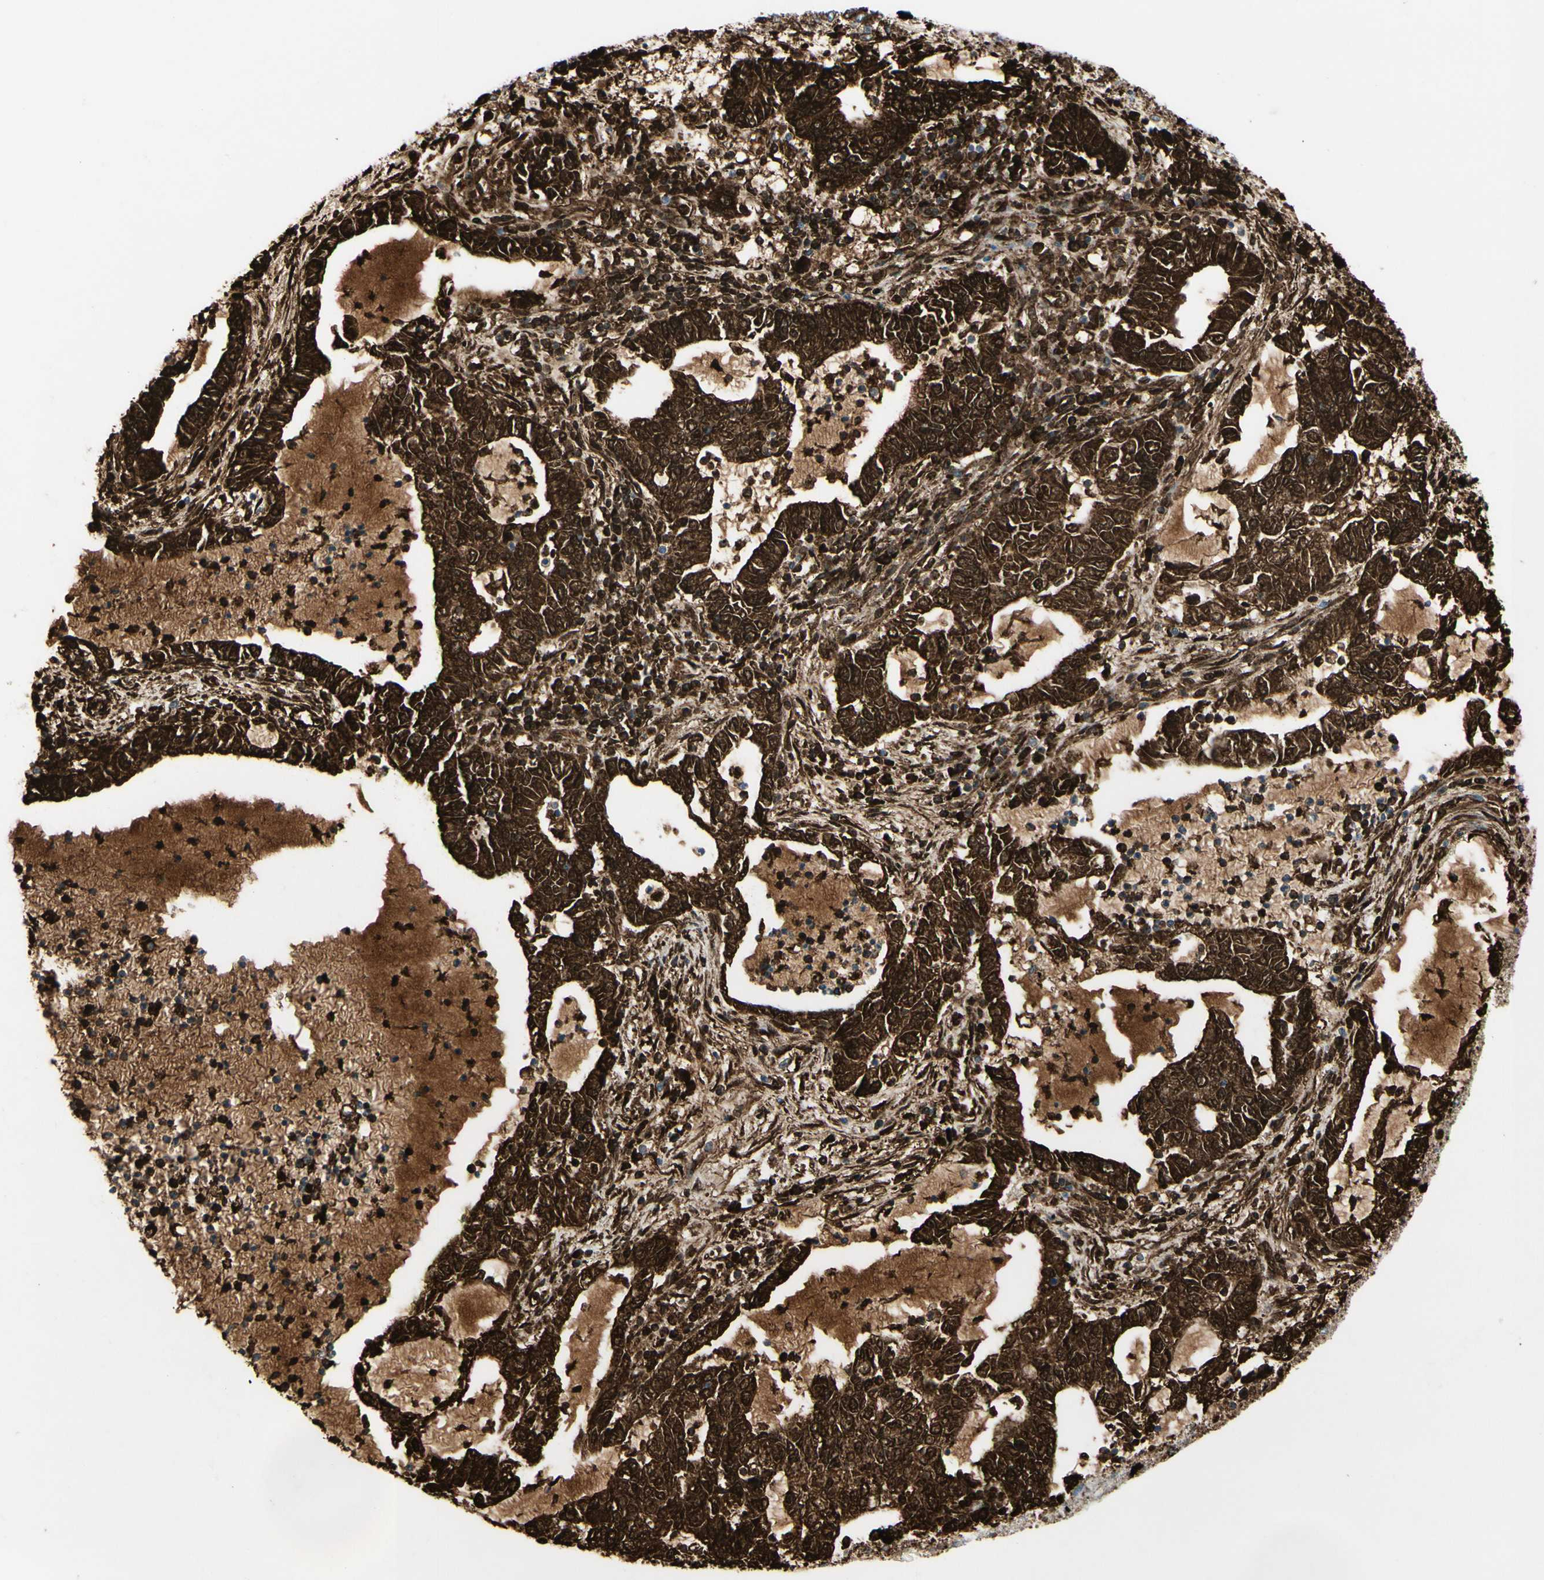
{"staining": {"intensity": "strong", "quantity": "25%-75%", "location": "cytoplasmic/membranous"}, "tissue": "lung cancer", "cell_type": "Tumor cells", "image_type": "cancer", "snomed": [{"axis": "morphology", "description": "Adenocarcinoma, NOS"}, {"axis": "topography", "description": "Lung"}], "caption": "About 25%-75% of tumor cells in adenocarcinoma (lung) exhibit strong cytoplasmic/membranous protein expression as visualized by brown immunohistochemical staining.", "gene": "IGHG1", "patient": {"sex": "female", "age": 51}}